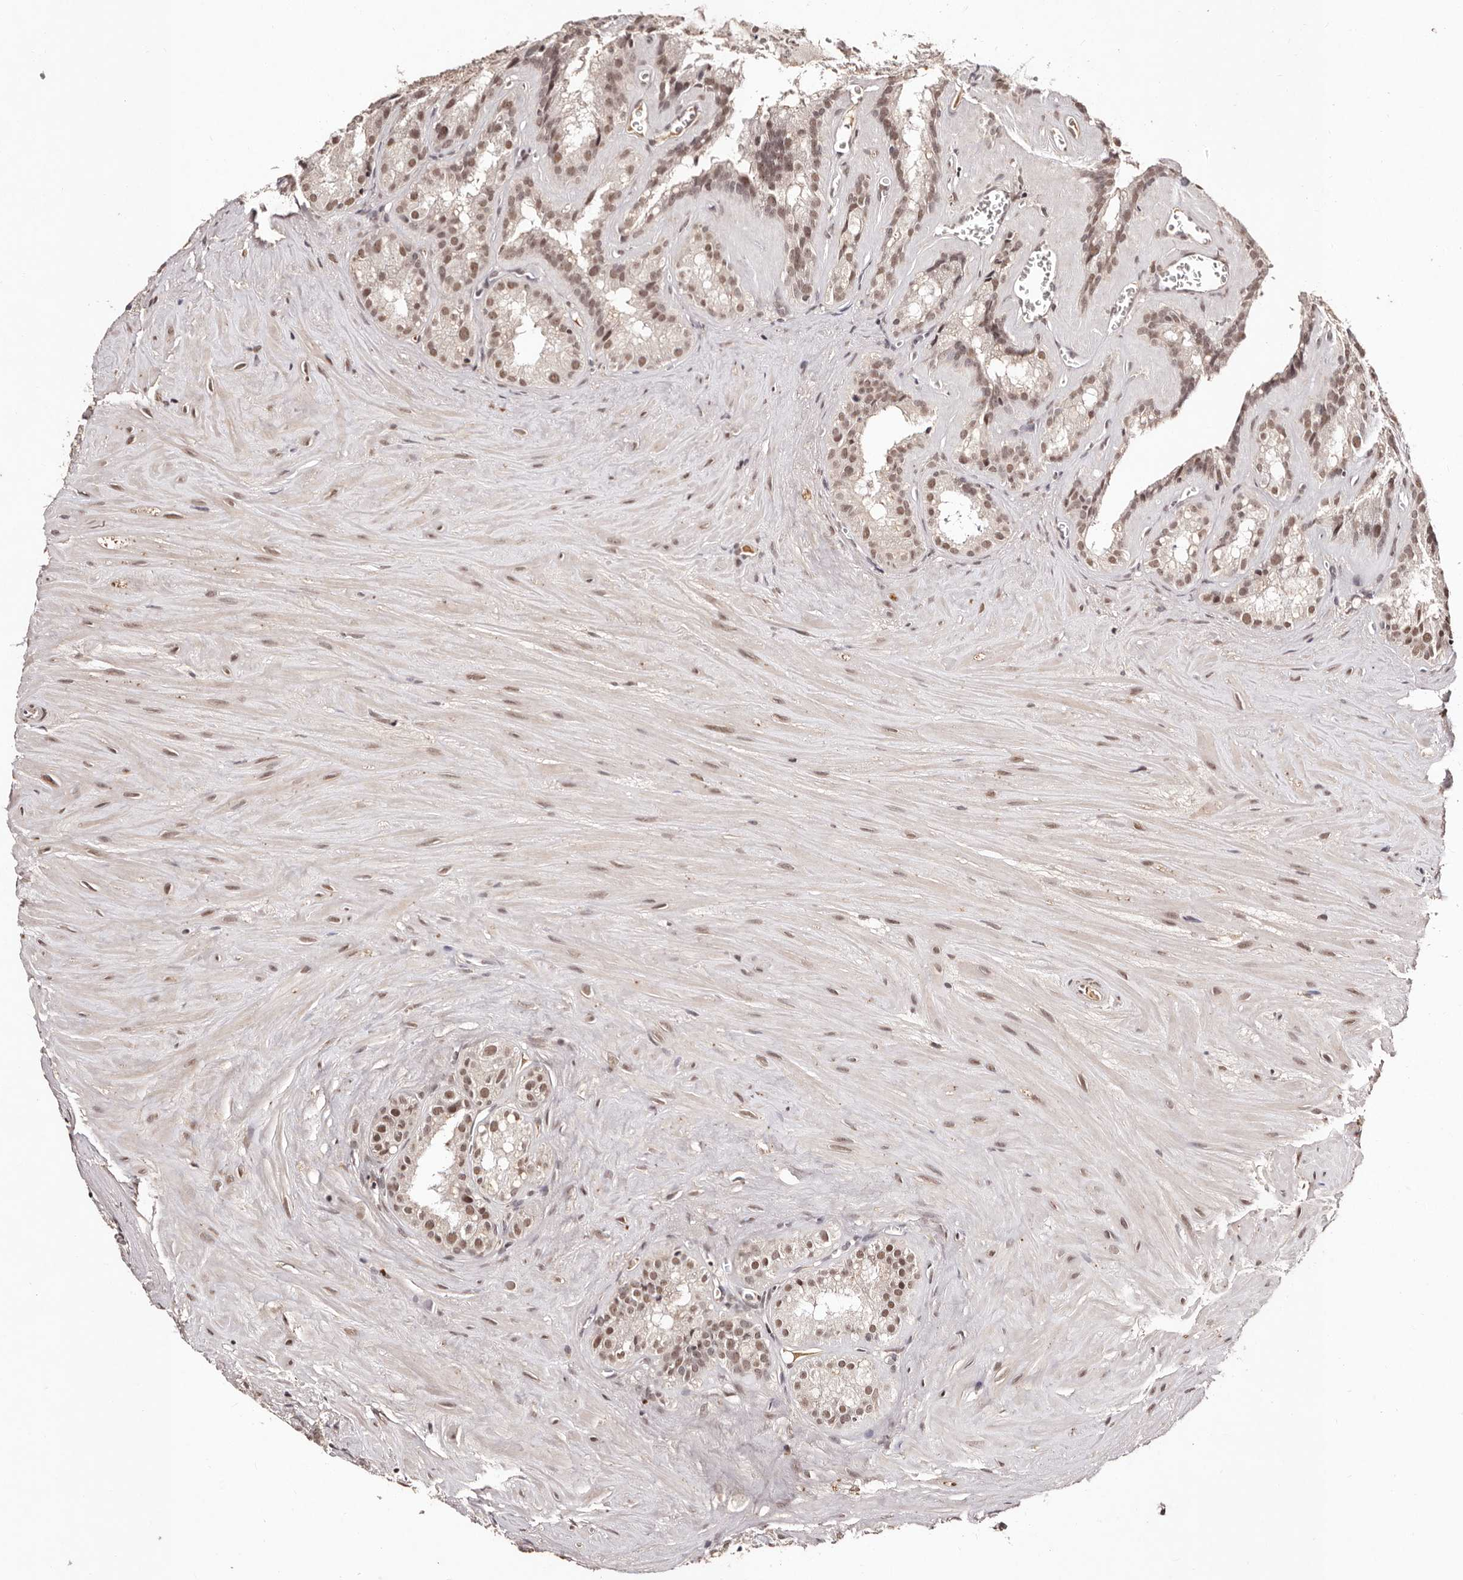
{"staining": {"intensity": "moderate", "quantity": ">75%", "location": "nuclear"}, "tissue": "seminal vesicle", "cell_type": "Glandular cells", "image_type": "normal", "snomed": [{"axis": "morphology", "description": "Normal tissue, NOS"}, {"axis": "topography", "description": "Prostate"}, {"axis": "topography", "description": "Seminal veicle"}], "caption": "Glandular cells show moderate nuclear staining in approximately >75% of cells in benign seminal vesicle.", "gene": "BICRAL", "patient": {"sex": "male", "age": 59}}